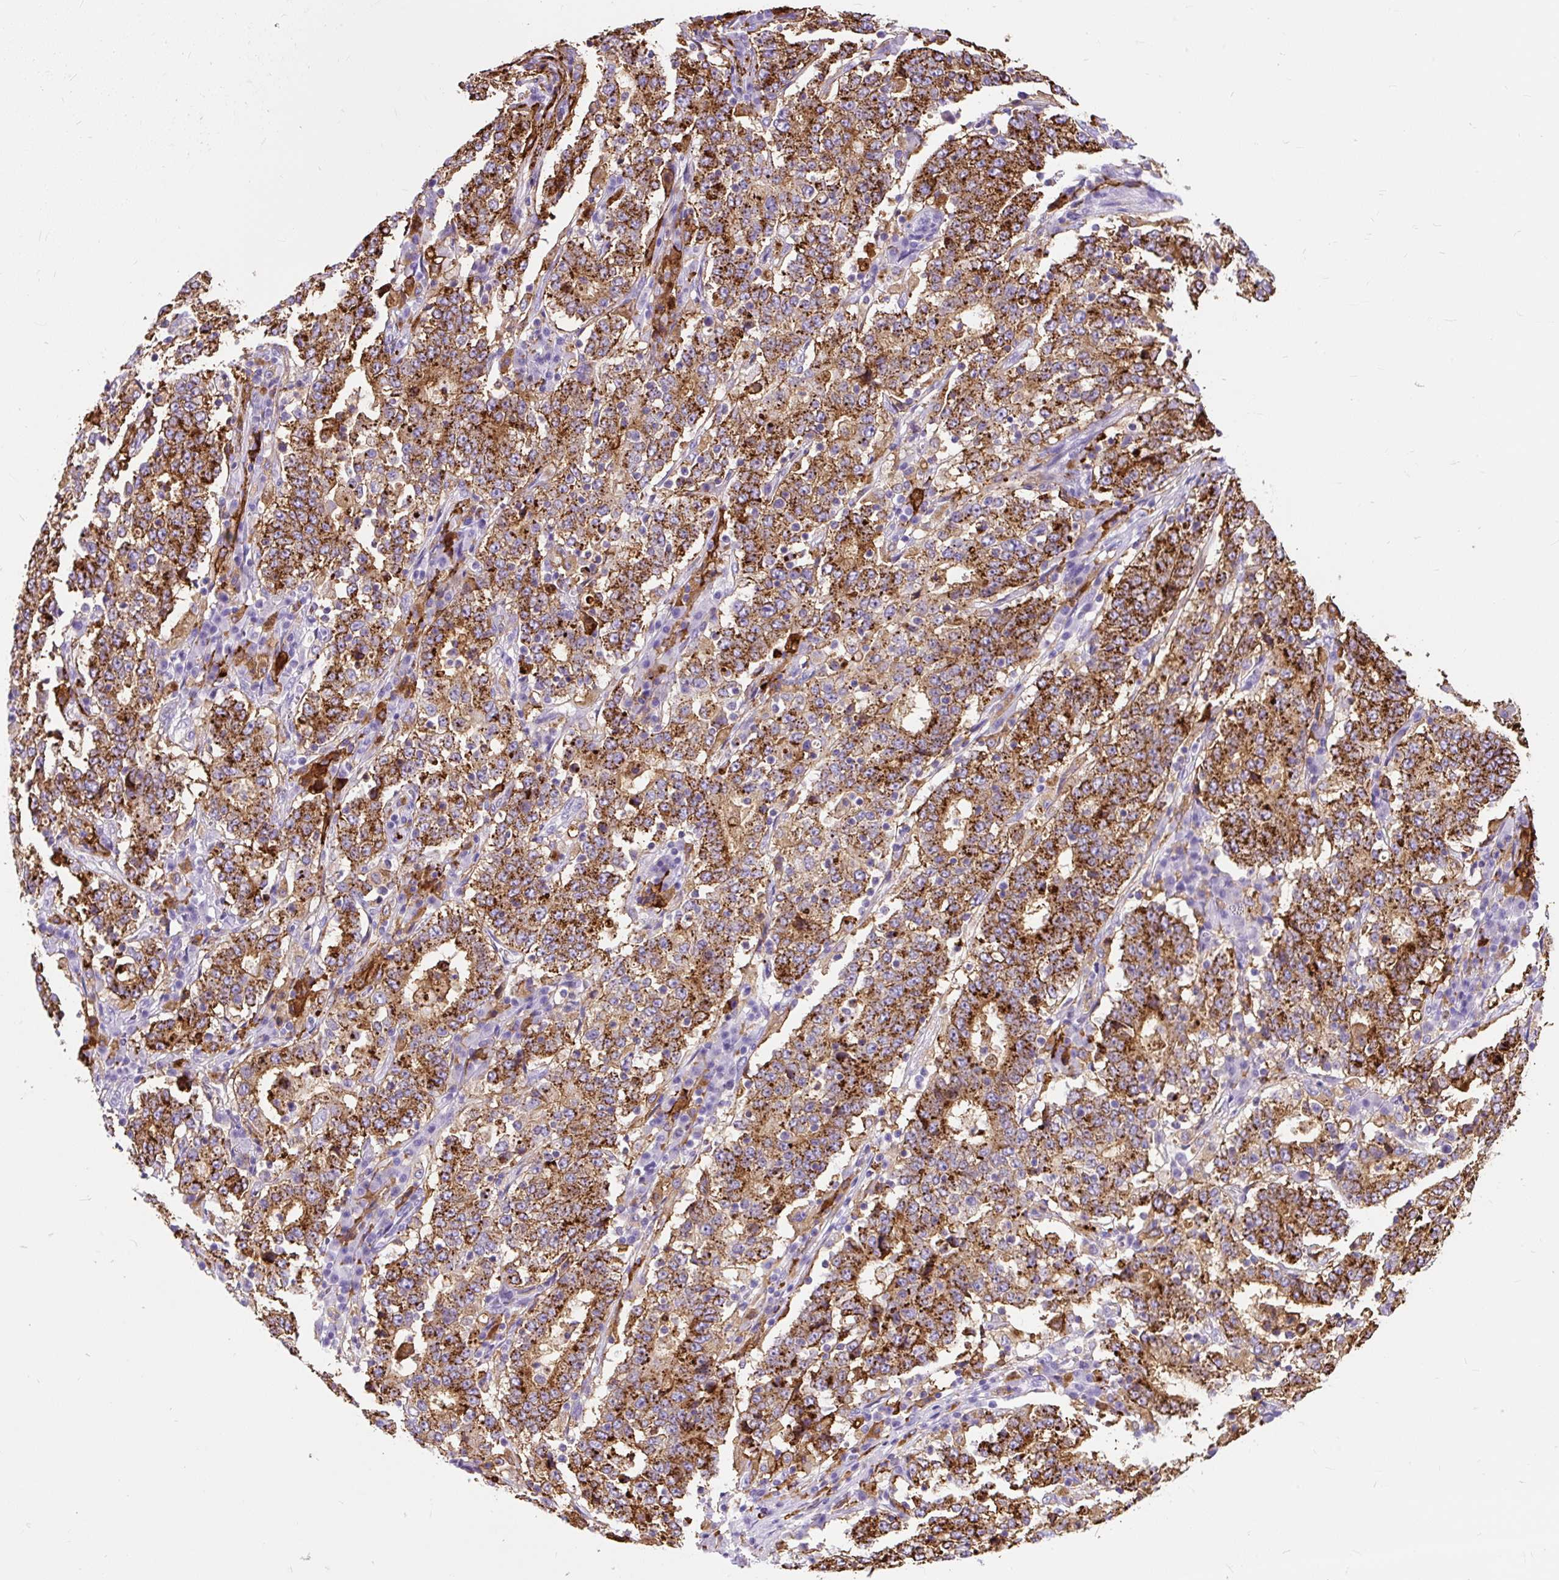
{"staining": {"intensity": "strong", "quantity": ">75%", "location": "cytoplasmic/membranous"}, "tissue": "stomach cancer", "cell_type": "Tumor cells", "image_type": "cancer", "snomed": [{"axis": "morphology", "description": "Adenocarcinoma, NOS"}, {"axis": "topography", "description": "Stomach"}], "caption": "Protein expression analysis of human stomach adenocarcinoma reveals strong cytoplasmic/membranous positivity in about >75% of tumor cells.", "gene": "HLA-DRA", "patient": {"sex": "male", "age": 59}}